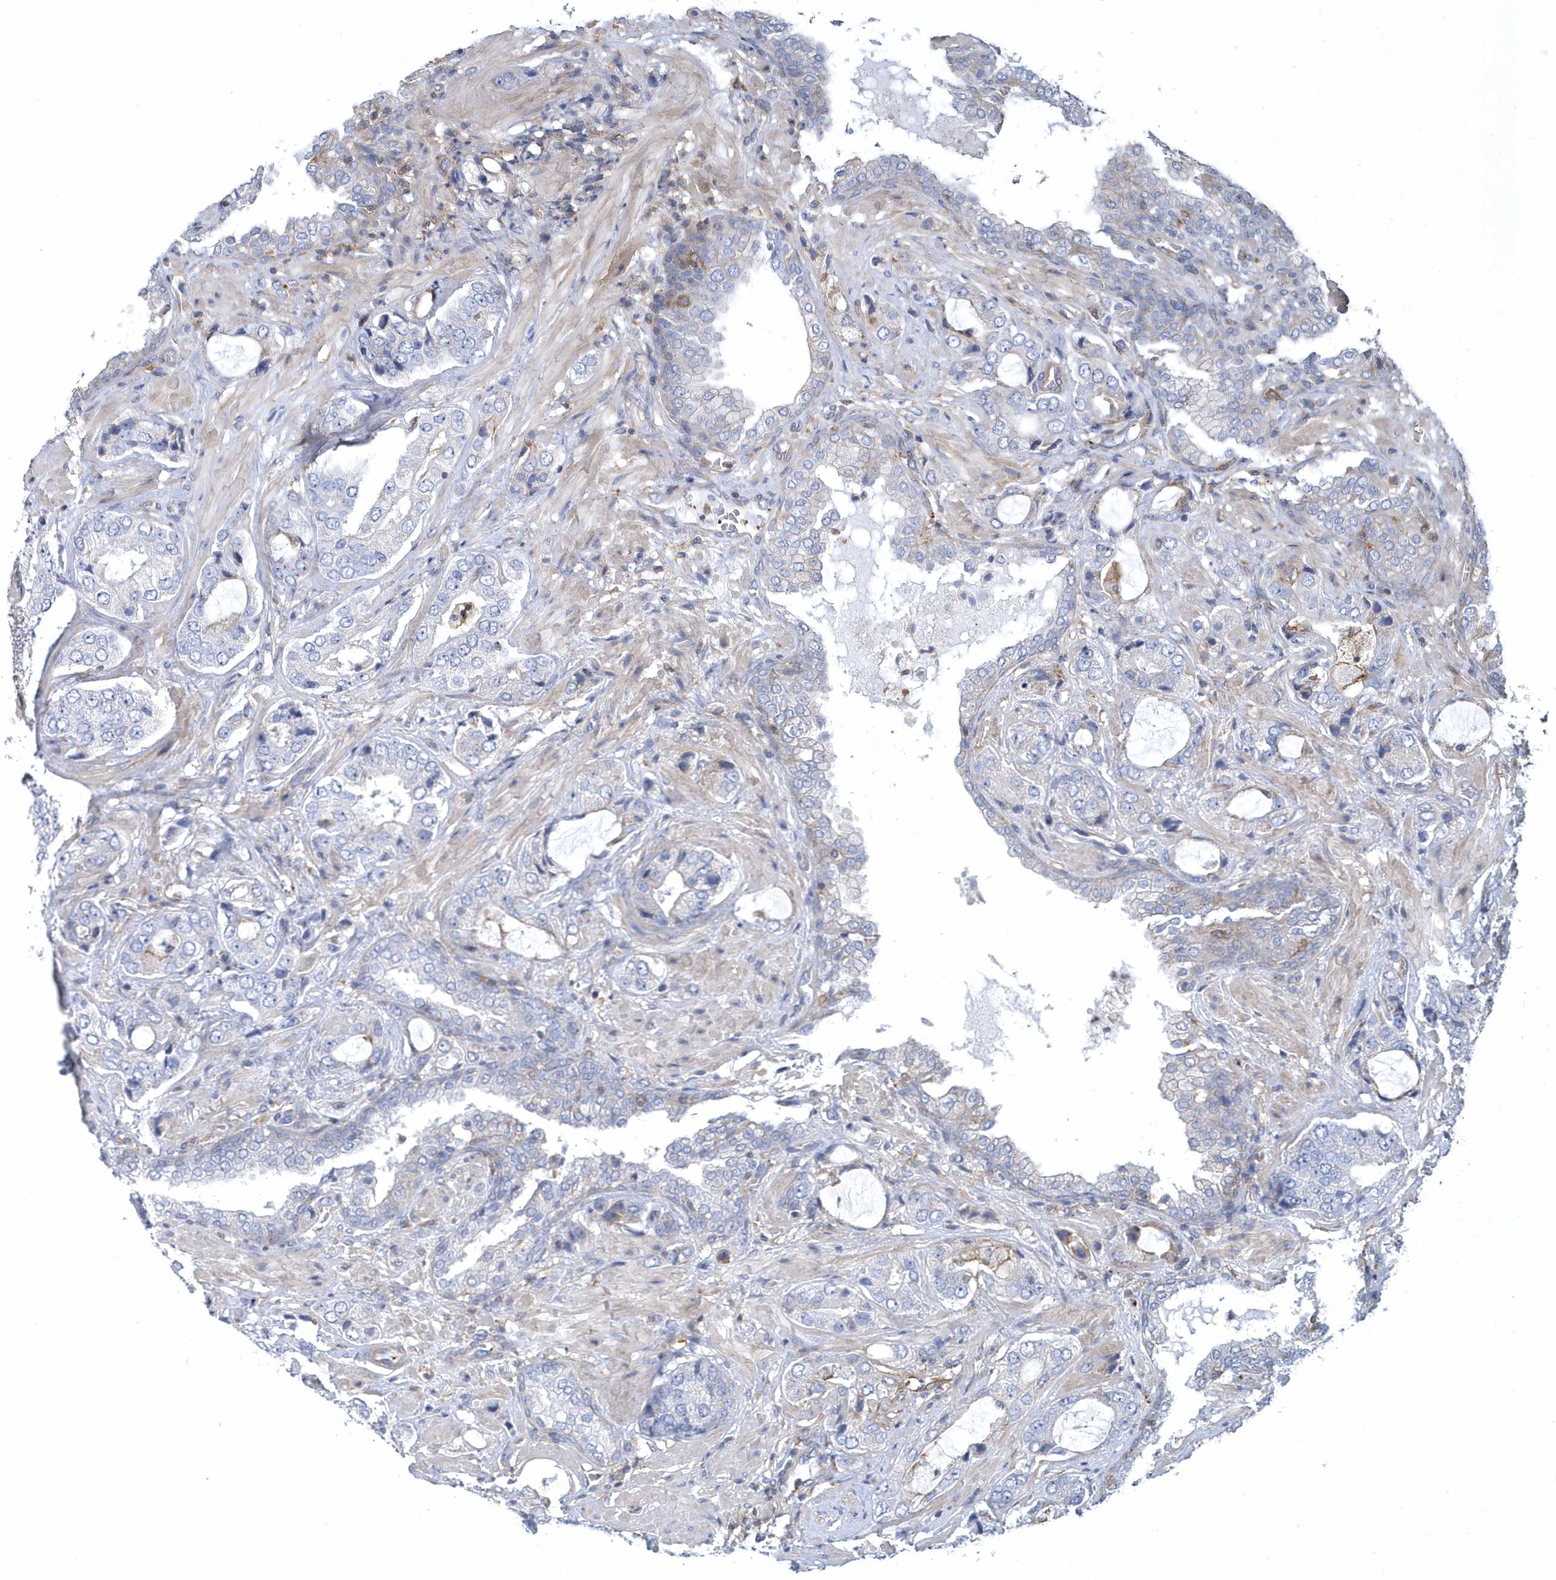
{"staining": {"intensity": "negative", "quantity": "none", "location": "none"}, "tissue": "prostate cancer", "cell_type": "Tumor cells", "image_type": "cancer", "snomed": [{"axis": "morphology", "description": "Normal tissue, NOS"}, {"axis": "morphology", "description": "Adenocarcinoma, High grade"}, {"axis": "topography", "description": "Prostate"}, {"axis": "topography", "description": "Peripheral nerve tissue"}], "caption": "High magnification brightfield microscopy of prostate cancer (adenocarcinoma (high-grade)) stained with DAB (brown) and counterstained with hematoxylin (blue): tumor cells show no significant positivity.", "gene": "ARAP2", "patient": {"sex": "male", "age": 59}}